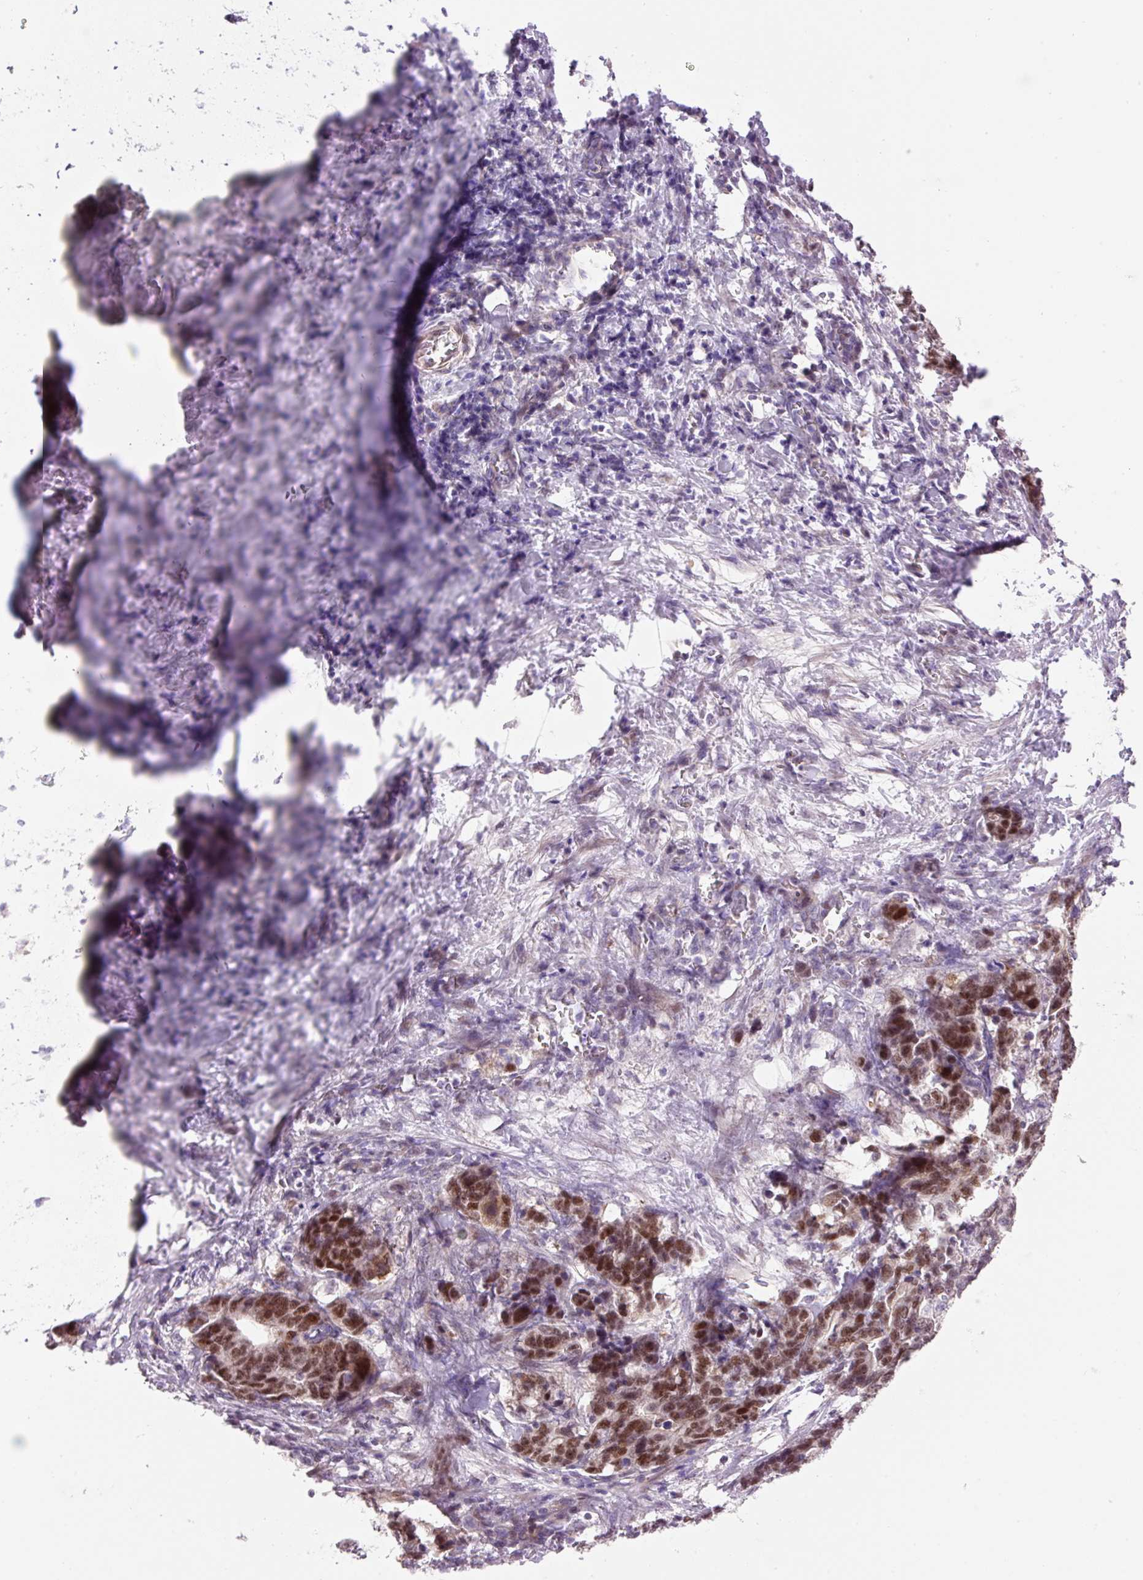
{"staining": {"intensity": "moderate", "quantity": ">75%", "location": "nuclear"}, "tissue": "stomach cancer", "cell_type": "Tumor cells", "image_type": "cancer", "snomed": [{"axis": "morphology", "description": "Normal tissue, NOS"}, {"axis": "morphology", "description": "Adenocarcinoma, NOS"}, {"axis": "topography", "description": "Stomach"}], "caption": "Protein staining by immunohistochemistry displays moderate nuclear expression in approximately >75% of tumor cells in adenocarcinoma (stomach).", "gene": "HNF1A", "patient": {"sex": "female", "age": 64}}